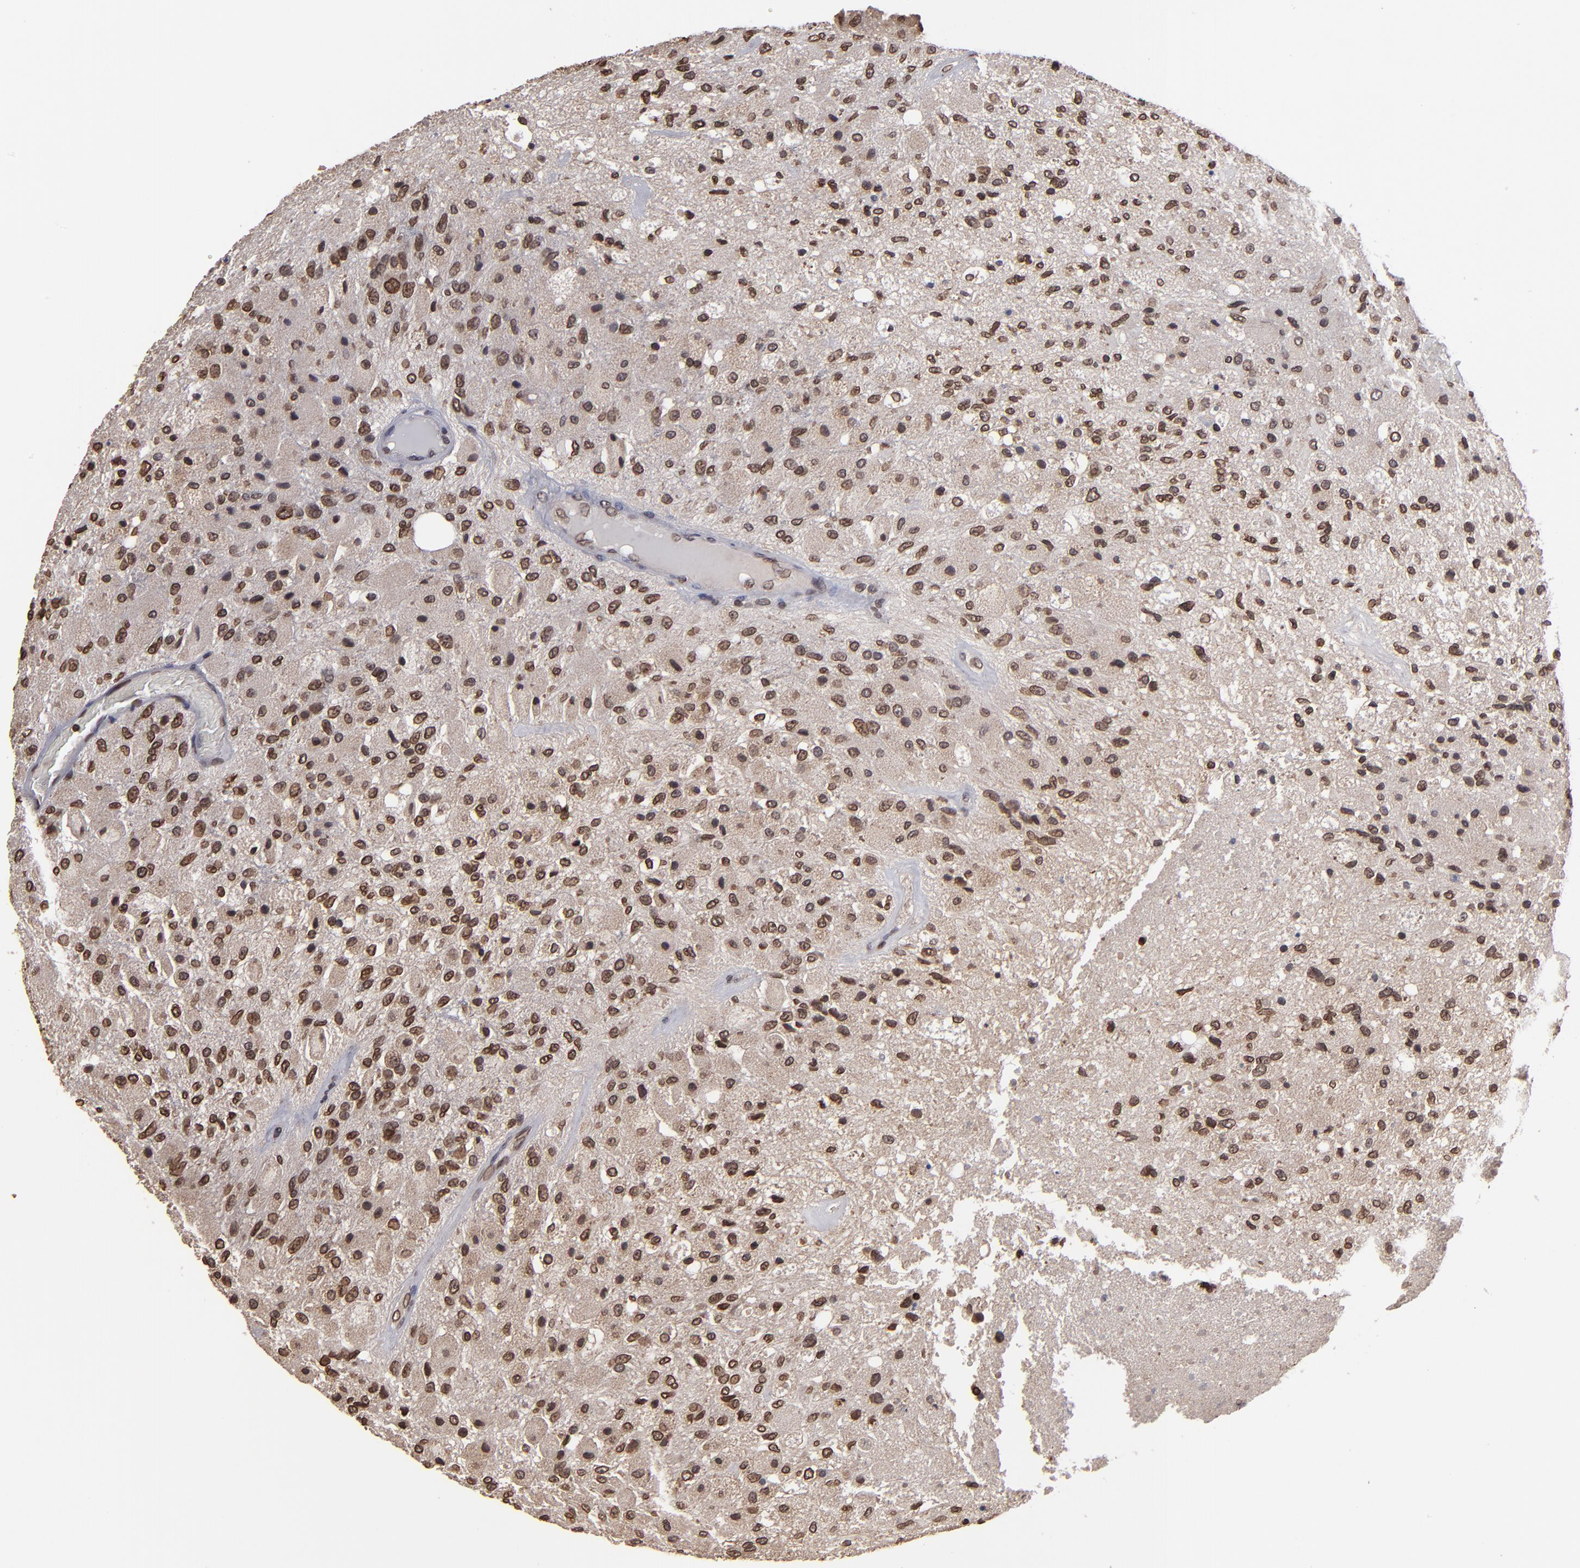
{"staining": {"intensity": "moderate", "quantity": ">75%", "location": "nuclear"}, "tissue": "glioma", "cell_type": "Tumor cells", "image_type": "cancer", "snomed": [{"axis": "morphology", "description": "Normal tissue, NOS"}, {"axis": "morphology", "description": "Glioma, malignant, High grade"}, {"axis": "topography", "description": "Cerebral cortex"}], "caption": "Immunohistochemical staining of human glioma displays moderate nuclear protein expression in about >75% of tumor cells. The protein of interest is stained brown, and the nuclei are stained in blue (DAB (3,3'-diaminobenzidine) IHC with brightfield microscopy, high magnification).", "gene": "AKT1", "patient": {"sex": "male", "age": 77}}